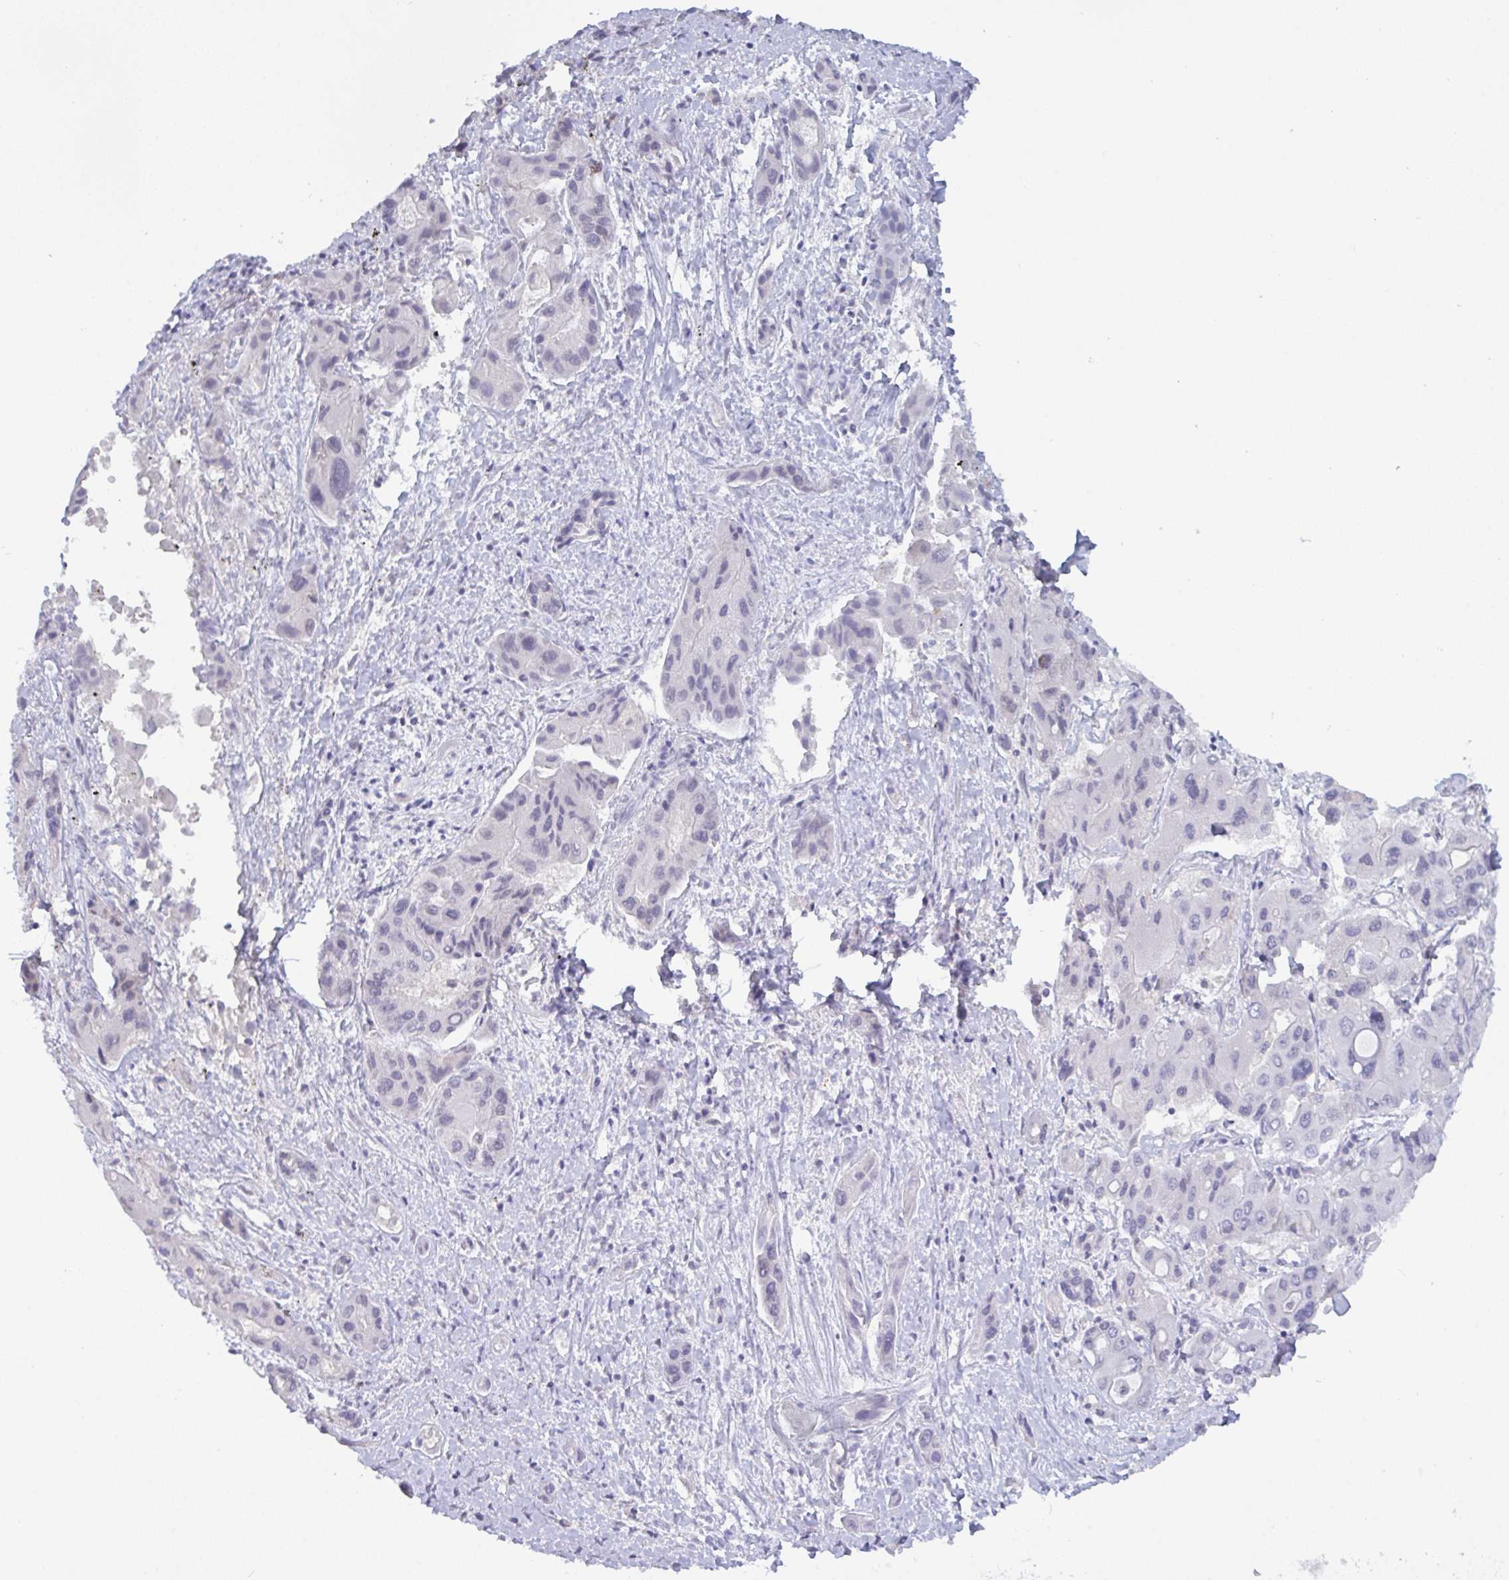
{"staining": {"intensity": "negative", "quantity": "none", "location": "none"}, "tissue": "liver cancer", "cell_type": "Tumor cells", "image_type": "cancer", "snomed": [{"axis": "morphology", "description": "Cholangiocarcinoma"}, {"axis": "topography", "description": "Liver"}], "caption": "Immunohistochemistry (IHC) micrograph of liver cholangiocarcinoma stained for a protein (brown), which shows no staining in tumor cells.", "gene": "SERPINB13", "patient": {"sex": "male", "age": 67}}